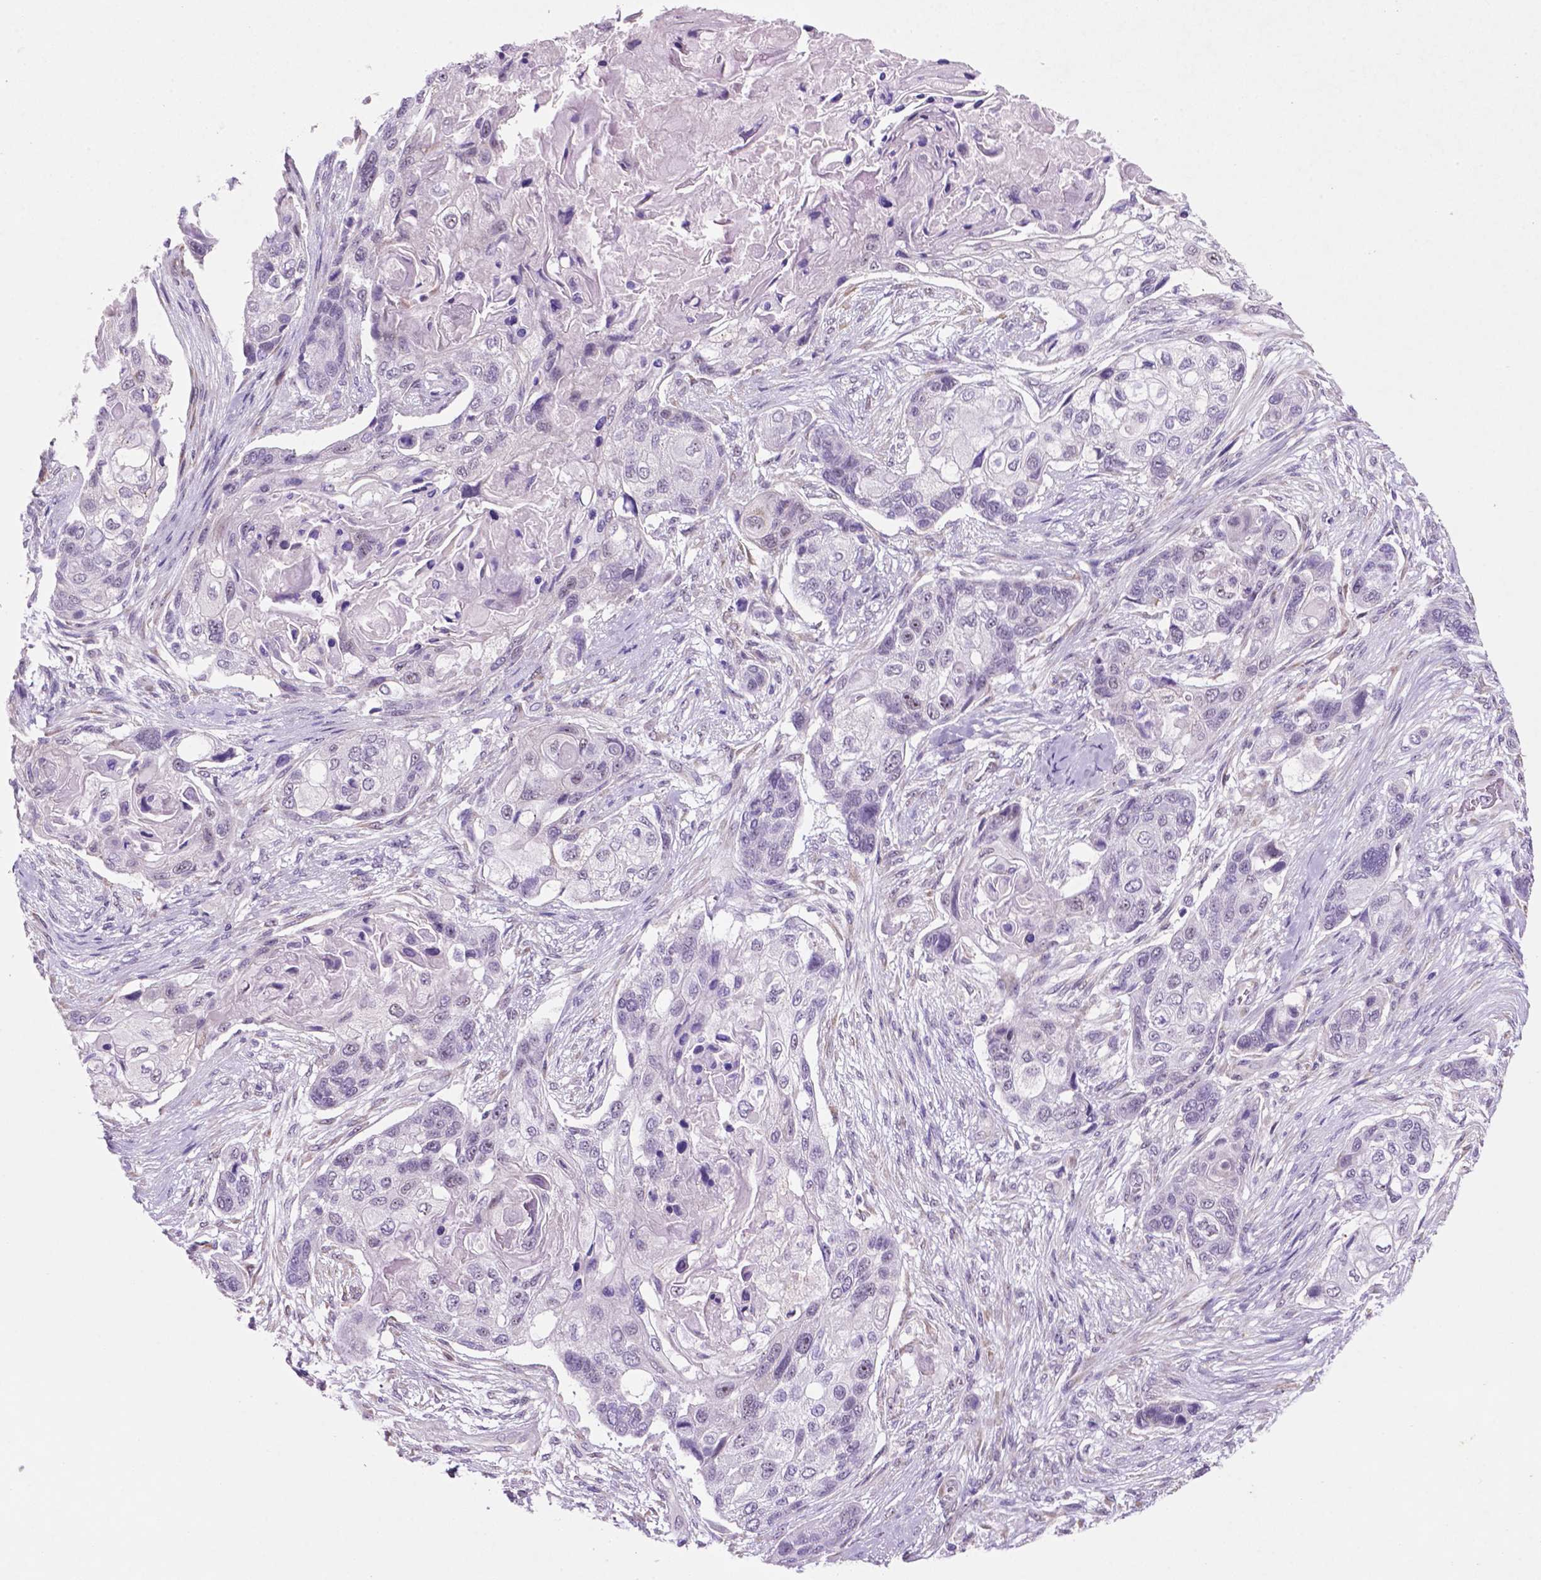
{"staining": {"intensity": "negative", "quantity": "none", "location": "none"}, "tissue": "lung cancer", "cell_type": "Tumor cells", "image_type": "cancer", "snomed": [{"axis": "morphology", "description": "Squamous cell carcinoma, NOS"}, {"axis": "topography", "description": "Lung"}], "caption": "Immunohistochemical staining of human lung squamous cell carcinoma displays no significant positivity in tumor cells. (Brightfield microscopy of DAB immunohistochemistry at high magnification).", "gene": "C18orf21", "patient": {"sex": "male", "age": 69}}